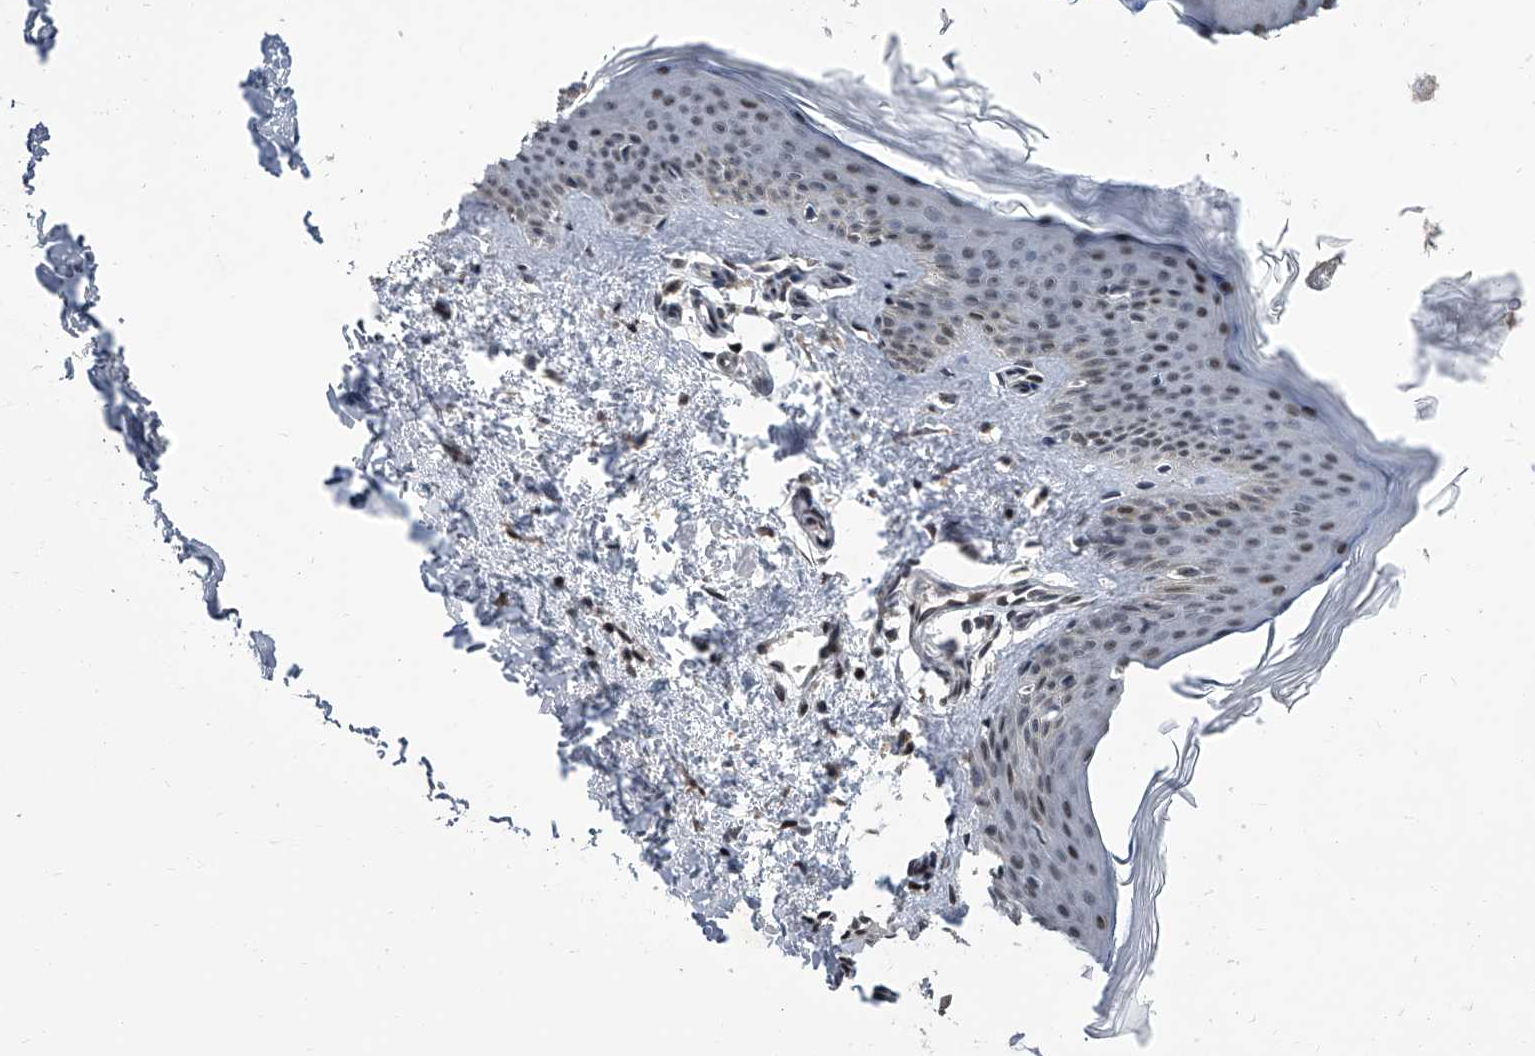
{"staining": {"intensity": "moderate", "quantity": ">75%", "location": "nuclear"}, "tissue": "skin", "cell_type": "Fibroblasts", "image_type": "normal", "snomed": [{"axis": "morphology", "description": "Normal tissue, NOS"}, {"axis": "topography", "description": "Skin"}], "caption": "Approximately >75% of fibroblasts in unremarkable human skin reveal moderate nuclear protein expression as visualized by brown immunohistochemical staining.", "gene": "ZNF426", "patient": {"sex": "female", "age": 27}}